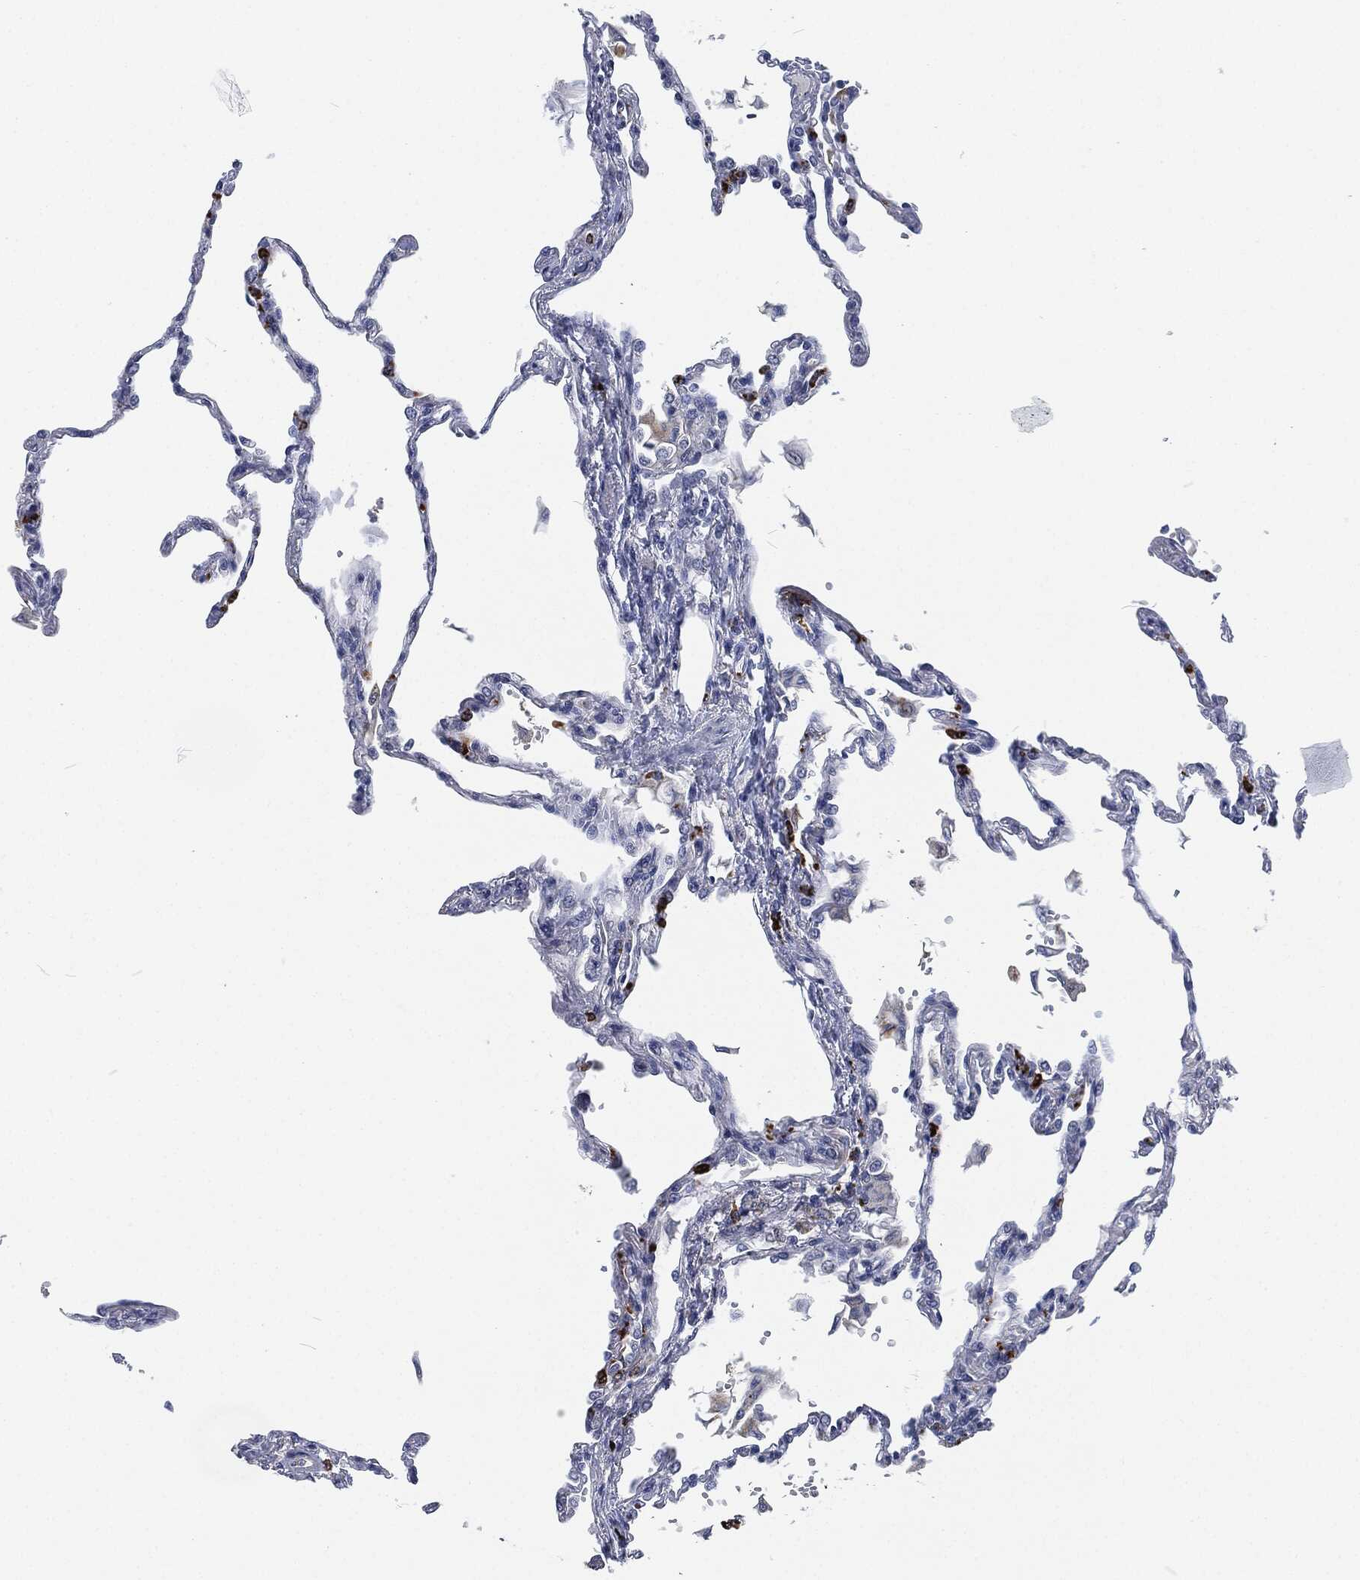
{"staining": {"intensity": "negative", "quantity": "none", "location": "none"}, "tissue": "lung", "cell_type": "Alveolar cells", "image_type": "normal", "snomed": [{"axis": "morphology", "description": "Normal tissue, NOS"}, {"axis": "topography", "description": "Lung"}], "caption": "This is an immunohistochemistry (IHC) histopathology image of normal lung. There is no expression in alveolar cells.", "gene": "MPO", "patient": {"sex": "male", "age": 78}}